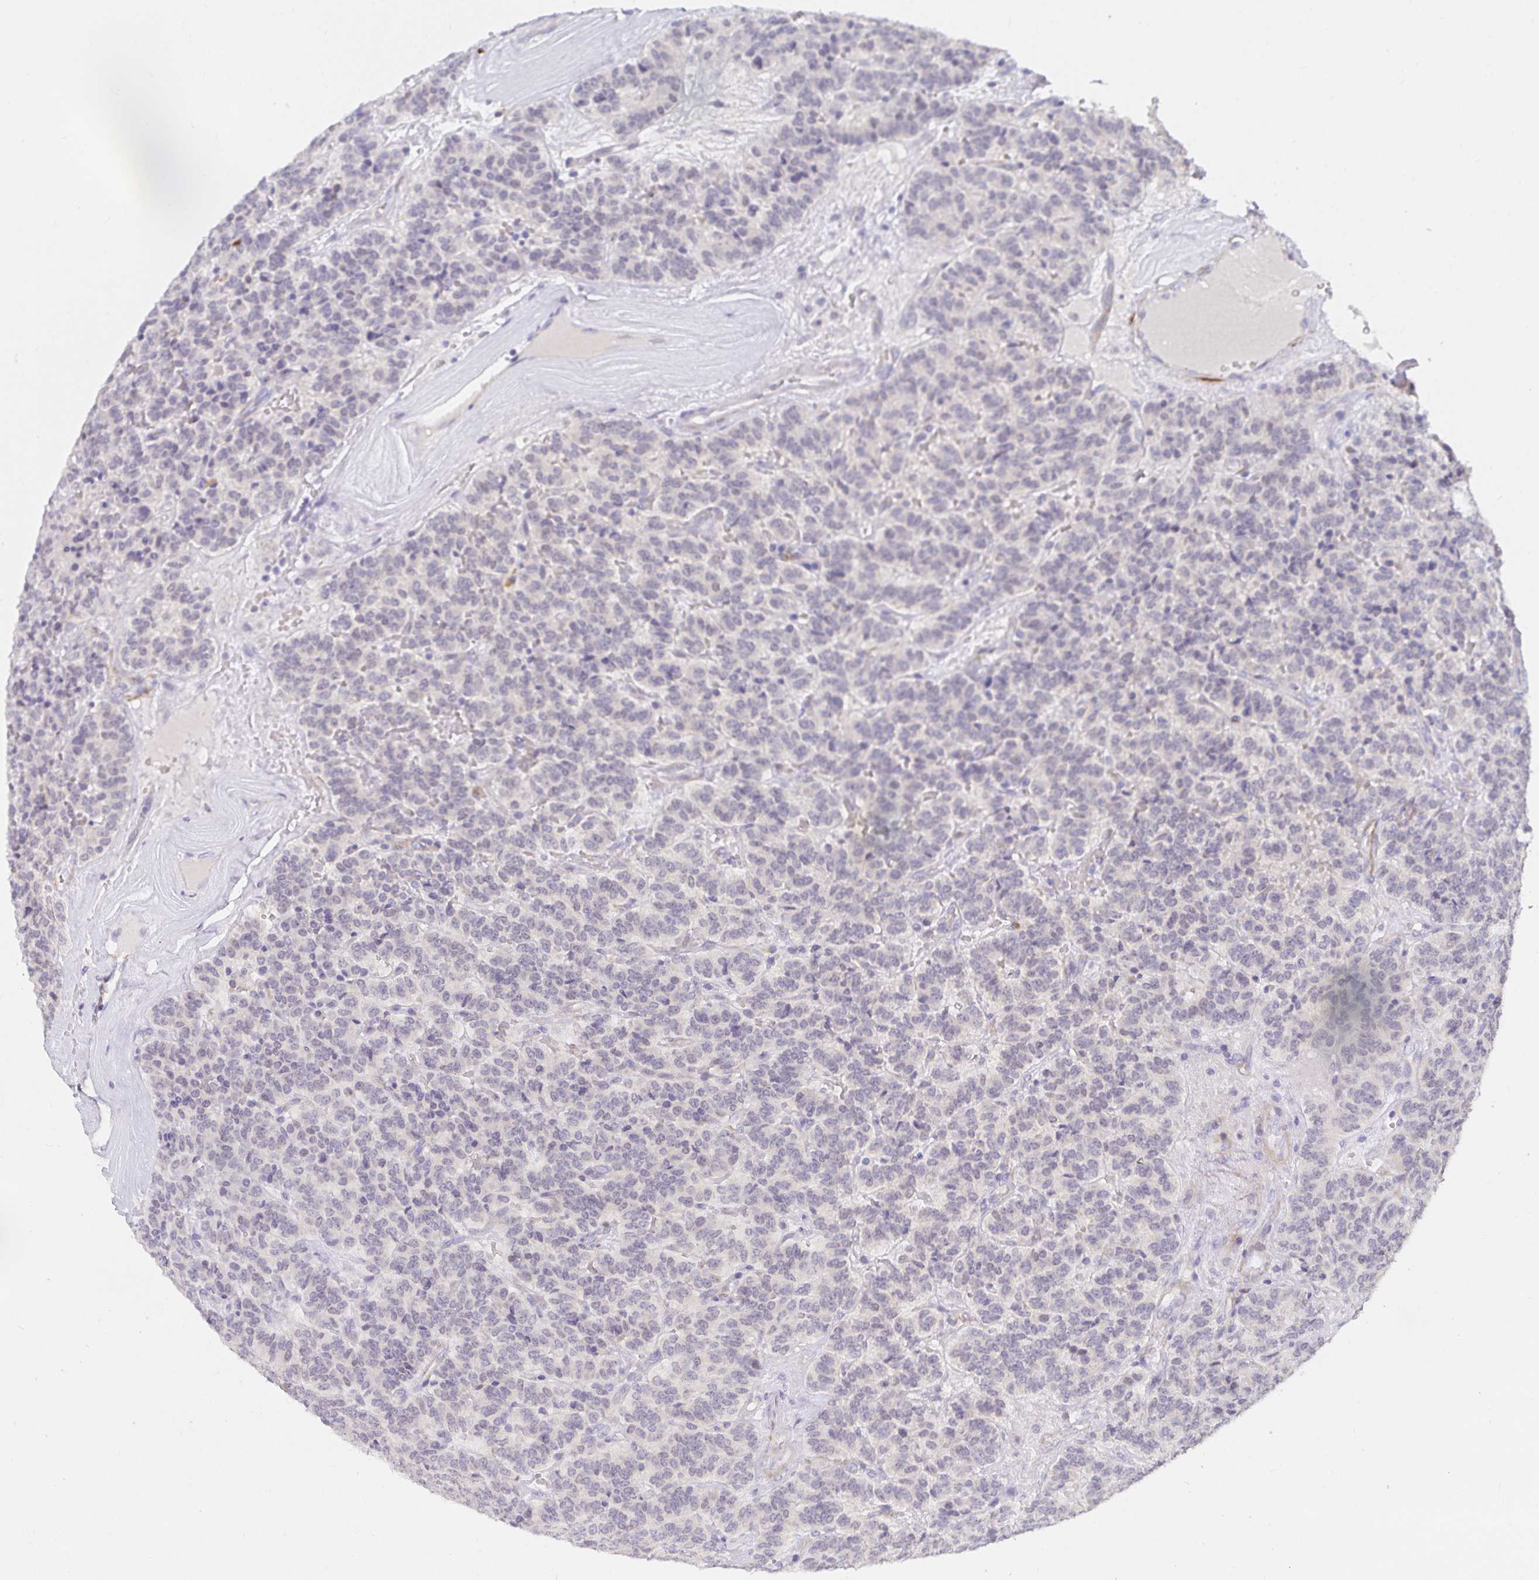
{"staining": {"intensity": "negative", "quantity": "none", "location": "none"}, "tissue": "carcinoid", "cell_type": "Tumor cells", "image_type": "cancer", "snomed": [{"axis": "morphology", "description": "Carcinoid, malignant, NOS"}, {"axis": "topography", "description": "Pancreas"}], "caption": "Human carcinoid (malignant) stained for a protein using immunohistochemistry (IHC) demonstrates no staining in tumor cells.", "gene": "PDX1", "patient": {"sex": "male", "age": 36}}